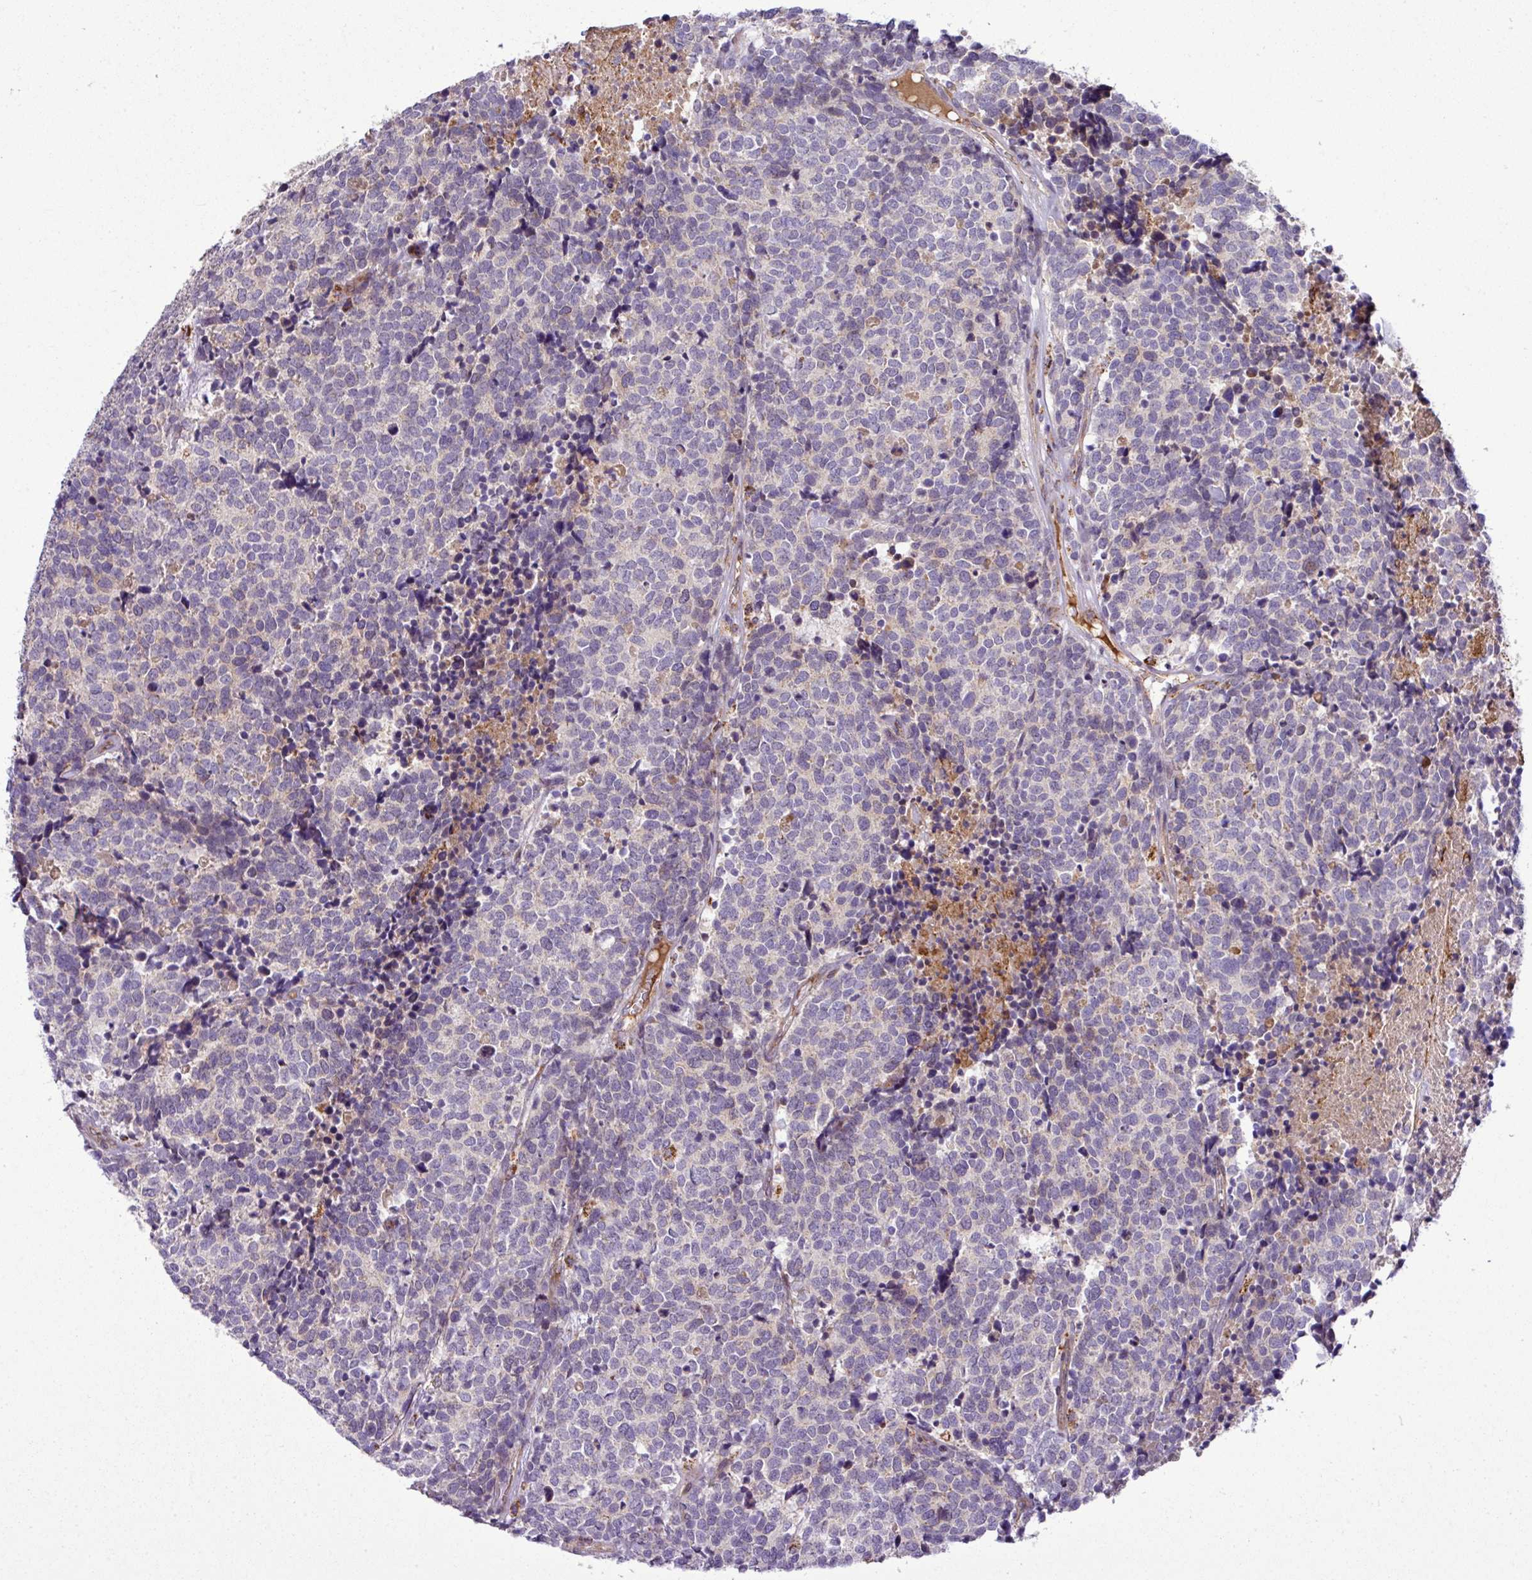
{"staining": {"intensity": "negative", "quantity": "none", "location": "none"}, "tissue": "carcinoid", "cell_type": "Tumor cells", "image_type": "cancer", "snomed": [{"axis": "morphology", "description": "Carcinoid, malignant, NOS"}, {"axis": "topography", "description": "Skin"}], "caption": "Human malignant carcinoid stained for a protein using immunohistochemistry (IHC) reveals no staining in tumor cells.", "gene": "ZNF569", "patient": {"sex": "female", "age": 79}}